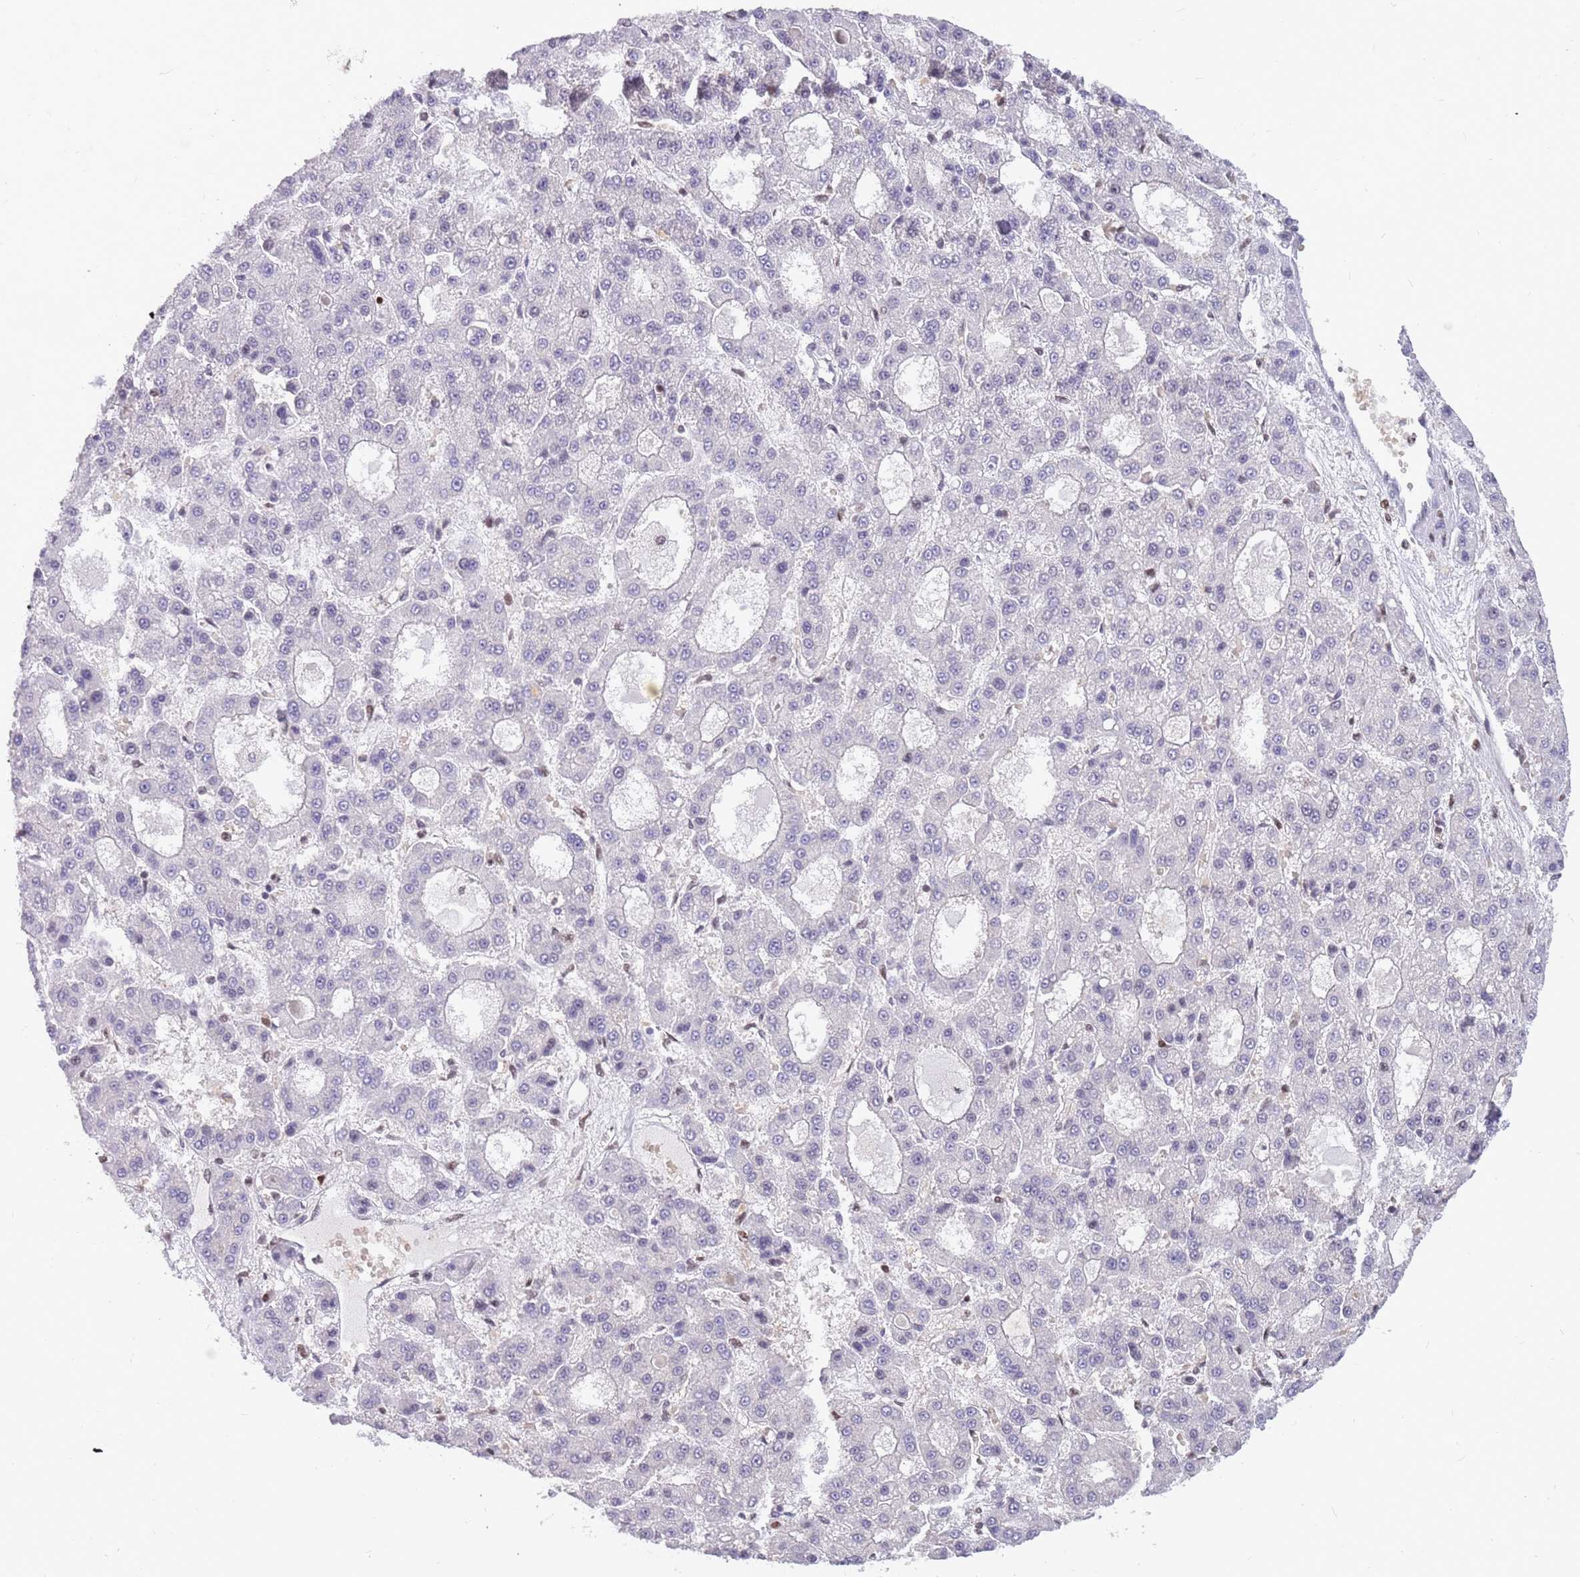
{"staining": {"intensity": "negative", "quantity": "none", "location": "none"}, "tissue": "liver cancer", "cell_type": "Tumor cells", "image_type": "cancer", "snomed": [{"axis": "morphology", "description": "Carcinoma, Hepatocellular, NOS"}, {"axis": "topography", "description": "Liver"}], "caption": "Micrograph shows no significant protein positivity in tumor cells of liver cancer.", "gene": "ARHGEF5", "patient": {"sex": "male", "age": 70}}